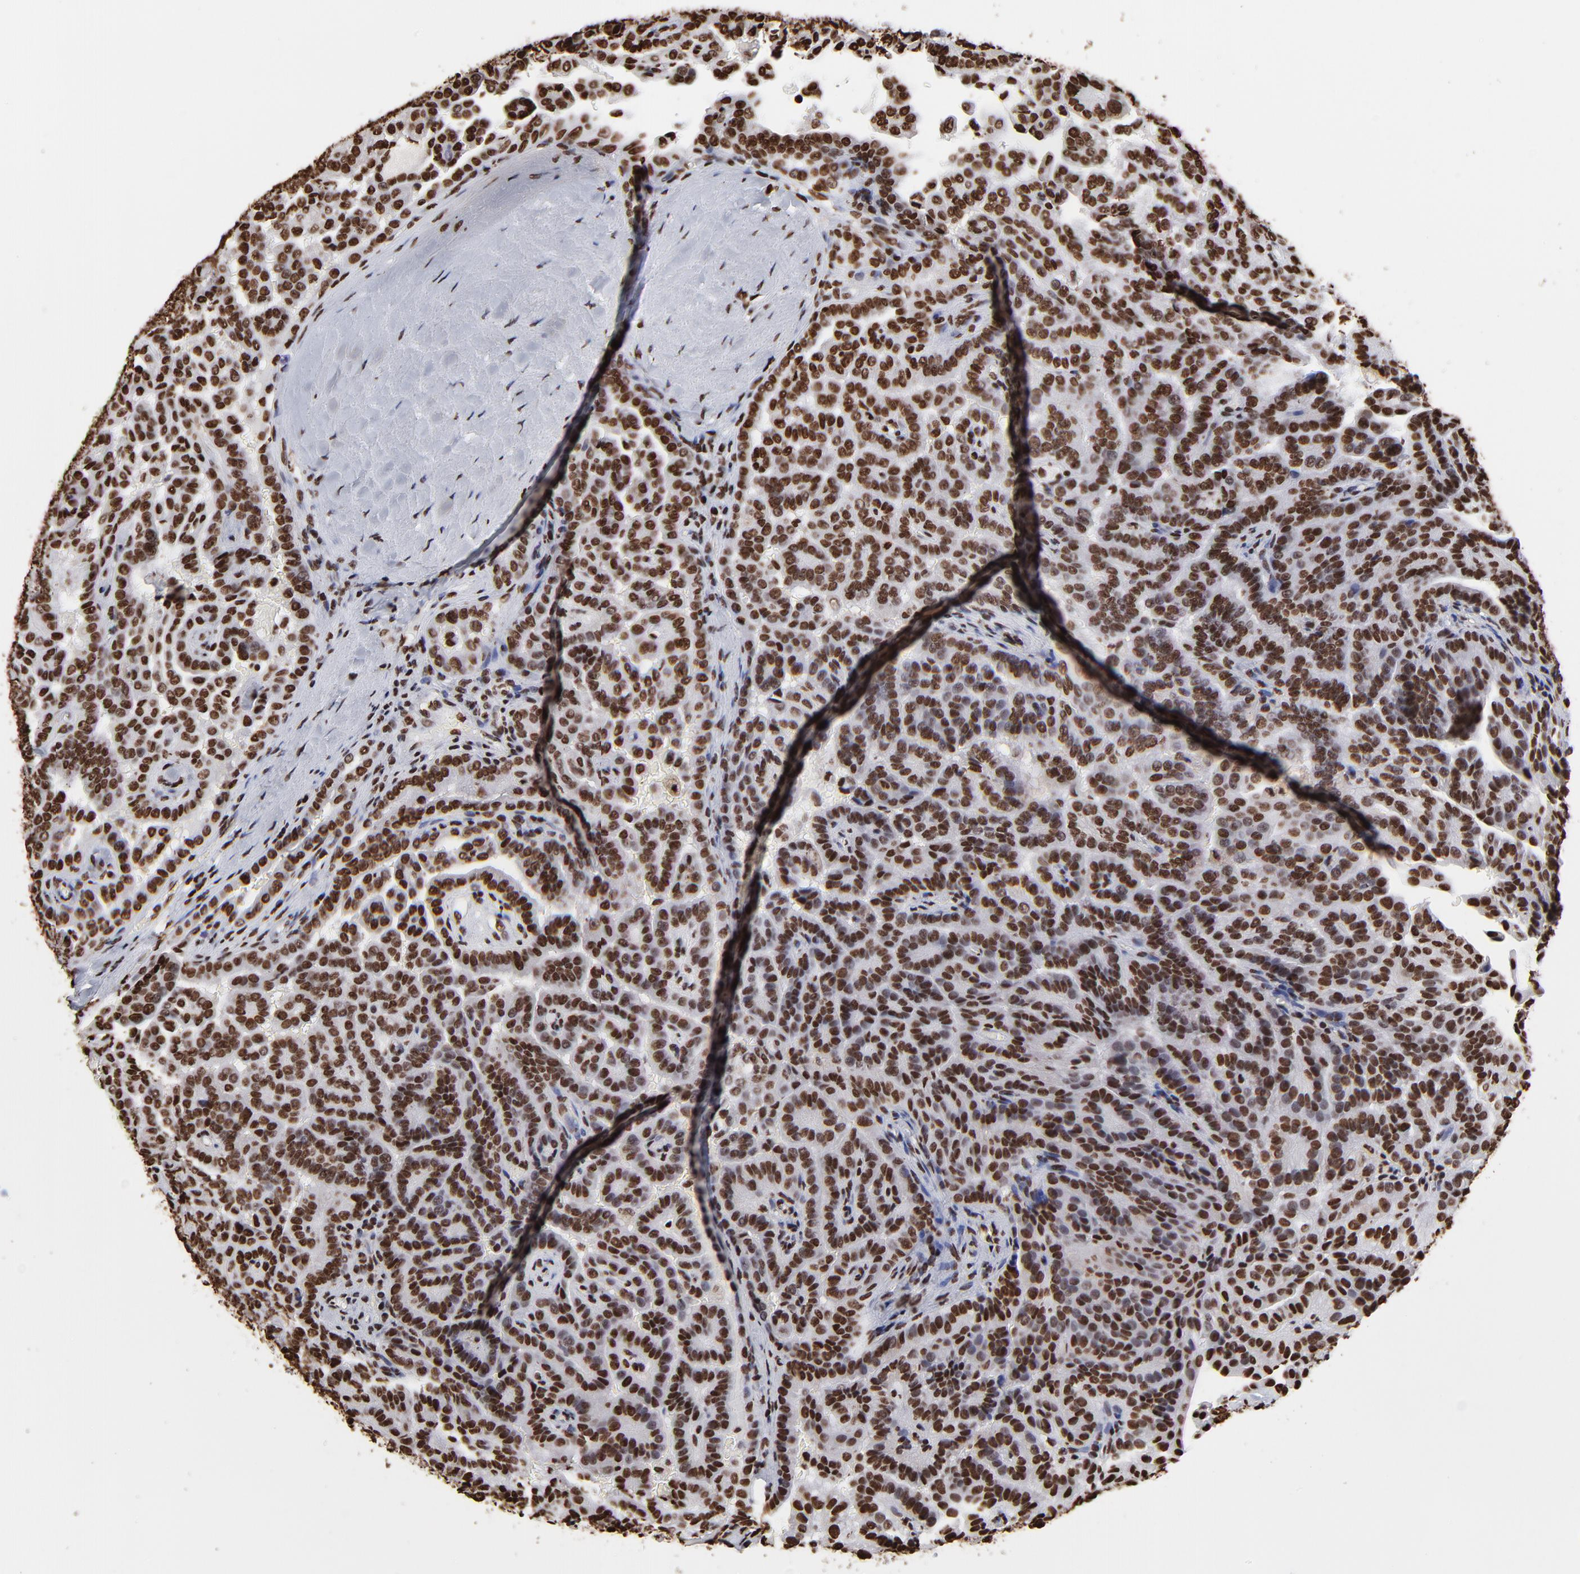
{"staining": {"intensity": "strong", "quantity": ">75%", "location": "nuclear"}, "tissue": "renal cancer", "cell_type": "Tumor cells", "image_type": "cancer", "snomed": [{"axis": "morphology", "description": "Adenocarcinoma, NOS"}, {"axis": "topography", "description": "Kidney"}], "caption": "This is an image of immunohistochemistry (IHC) staining of renal adenocarcinoma, which shows strong staining in the nuclear of tumor cells.", "gene": "ZNF544", "patient": {"sex": "male", "age": 61}}